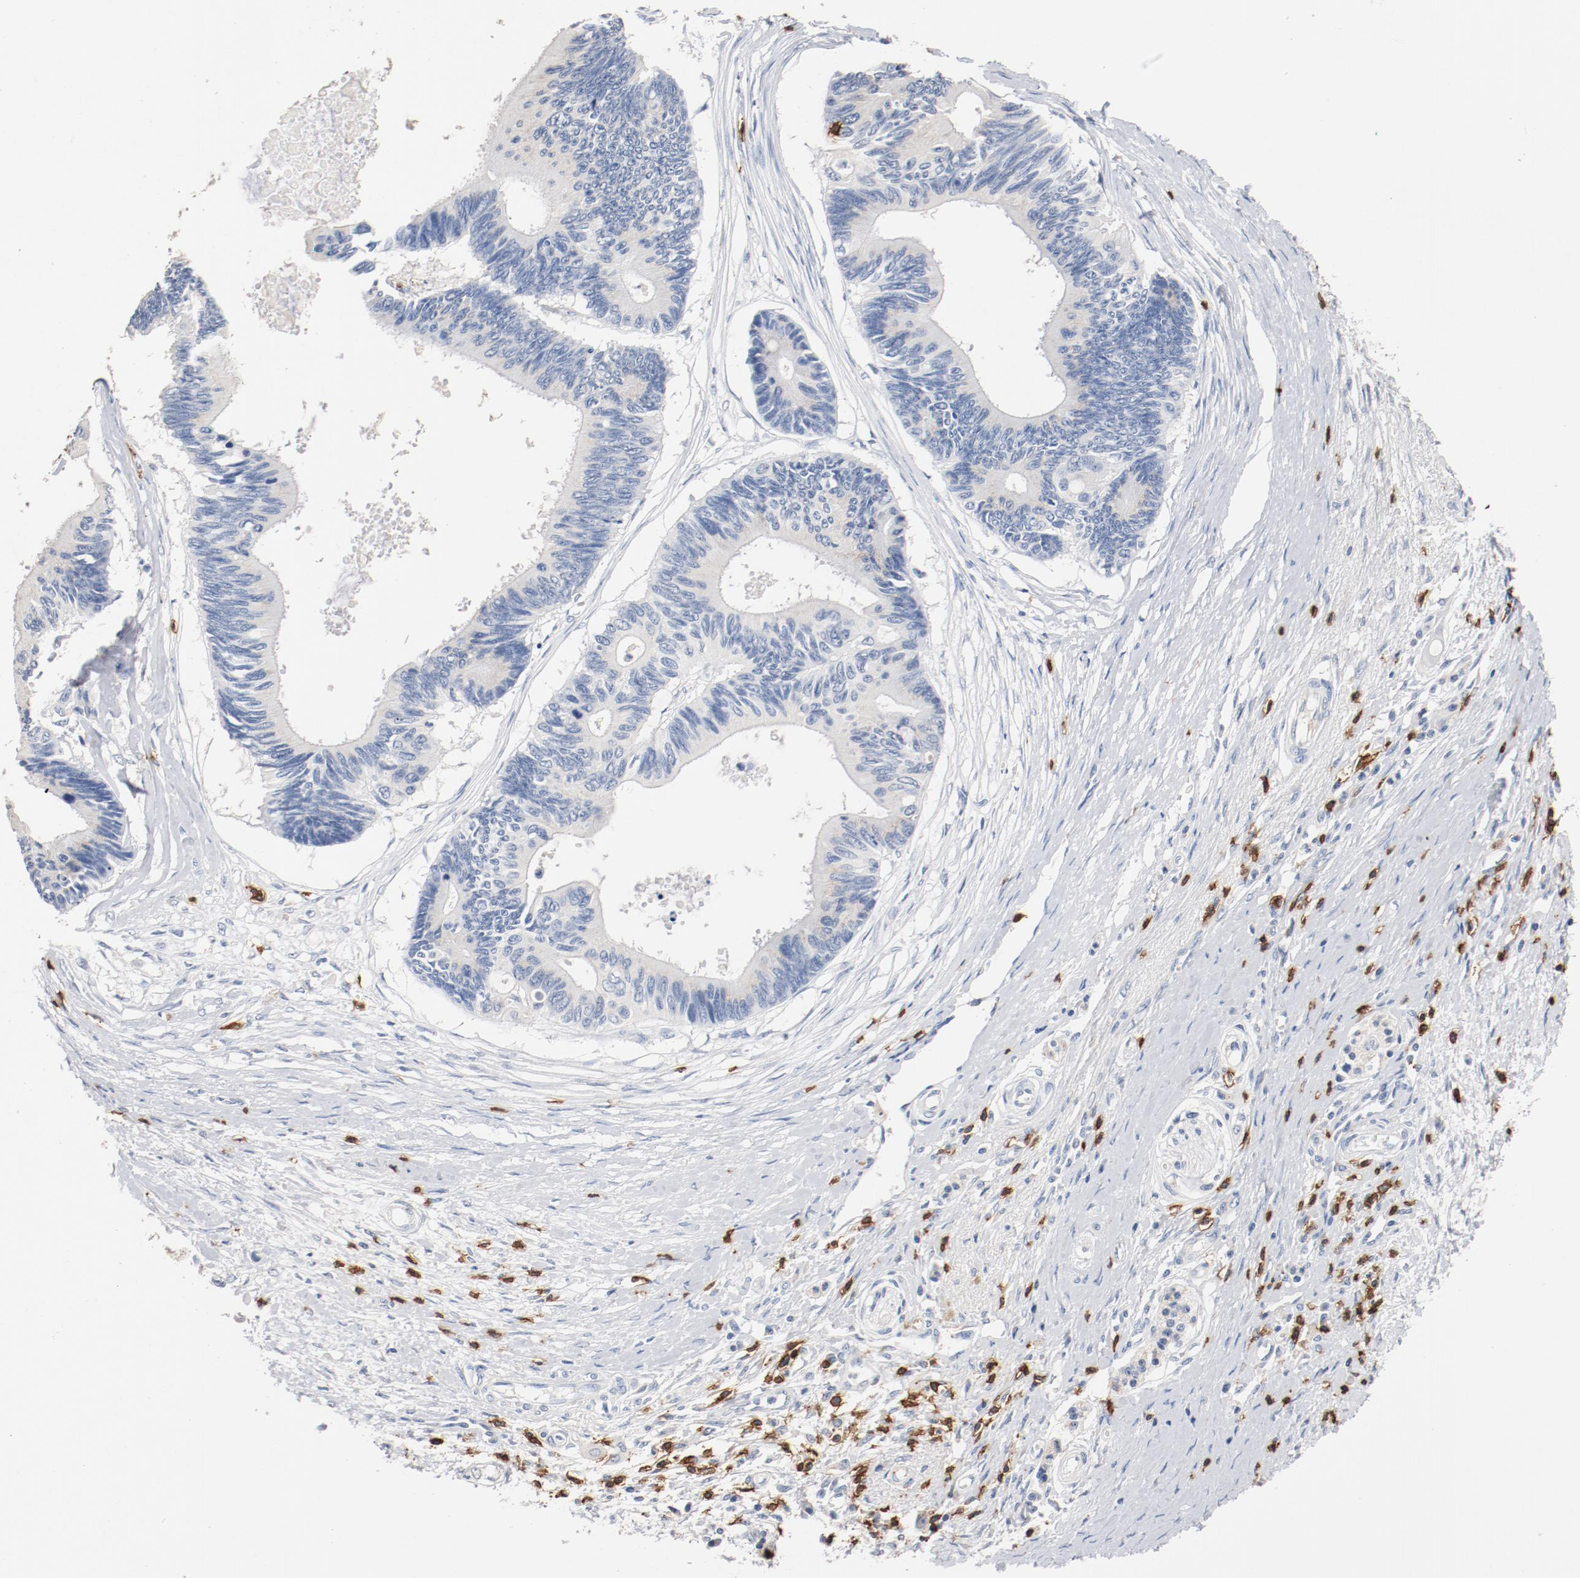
{"staining": {"intensity": "negative", "quantity": "none", "location": "none"}, "tissue": "pancreatic cancer", "cell_type": "Tumor cells", "image_type": "cancer", "snomed": [{"axis": "morphology", "description": "Adenocarcinoma, NOS"}, {"axis": "topography", "description": "Pancreas"}], "caption": "High power microscopy photomicrograph of an immunohistochemistry image of pancreatic cancer, revealing no significant expression in tumor cells. (Brightfield microscopy of DAB immunohistochemistry (IHC) at high magnification).", "gene": "CD247", "patient": {"sex": "female", "age": 70}}